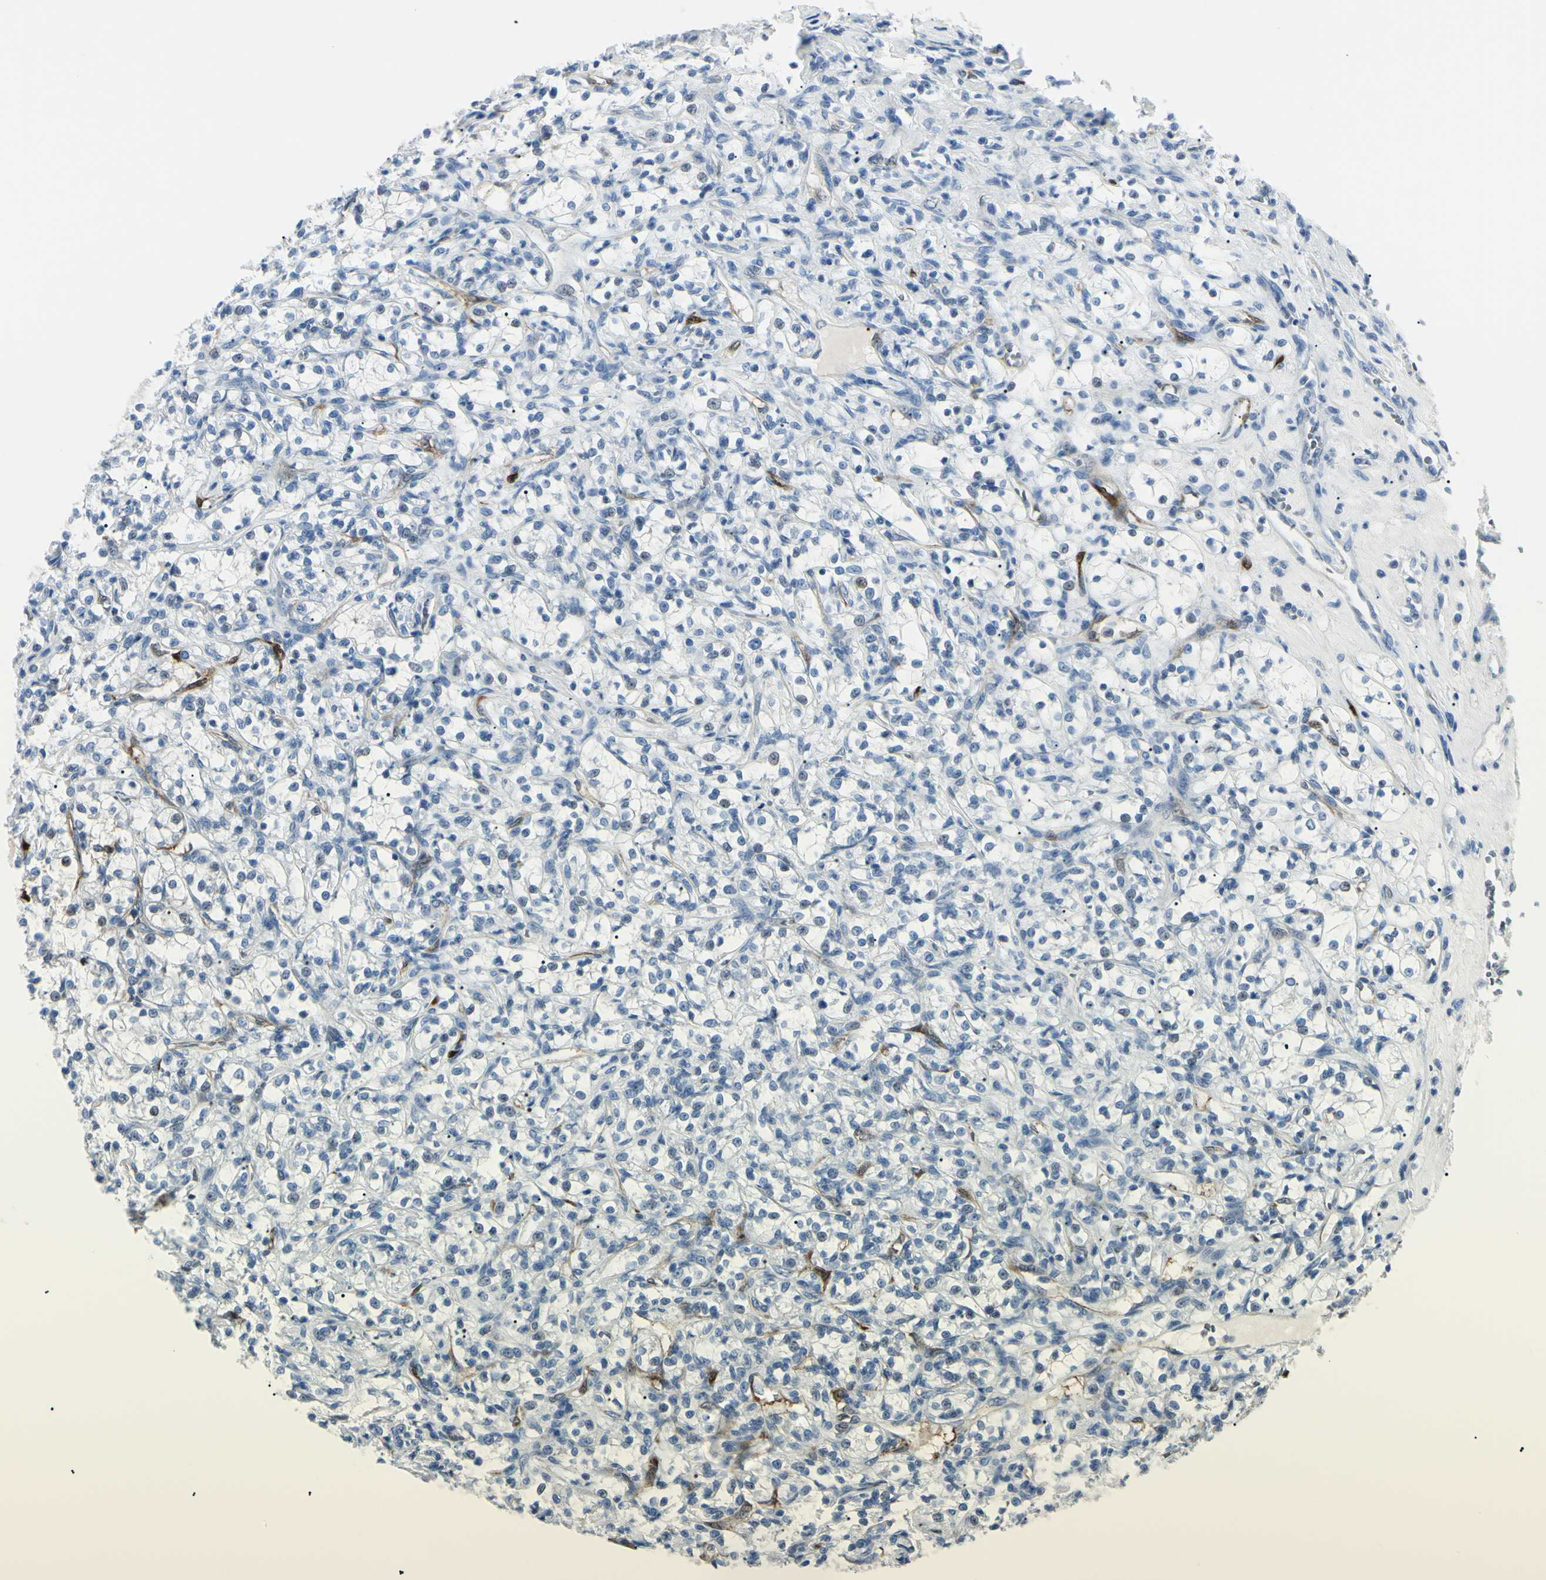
{"staining": {"intensity": "negative", "quantity": "none", "location": "none"}, "tissue": "renal cancer", "cell_type": "Tumor cells", "image_type": "cancer", "snomed": [{"axis": "morphology", "description": "Adenocarcinoma, NOS"}, {"axis": "topography", "description": "Kidney"}], "caption": "DAB (3,3'-diaminobenzidine) immunohistochemical staining of human renal cancer displays no significant expression in tumor cells.", "gene": "CA2", "patient": {"sex": "female", "age": 69}}